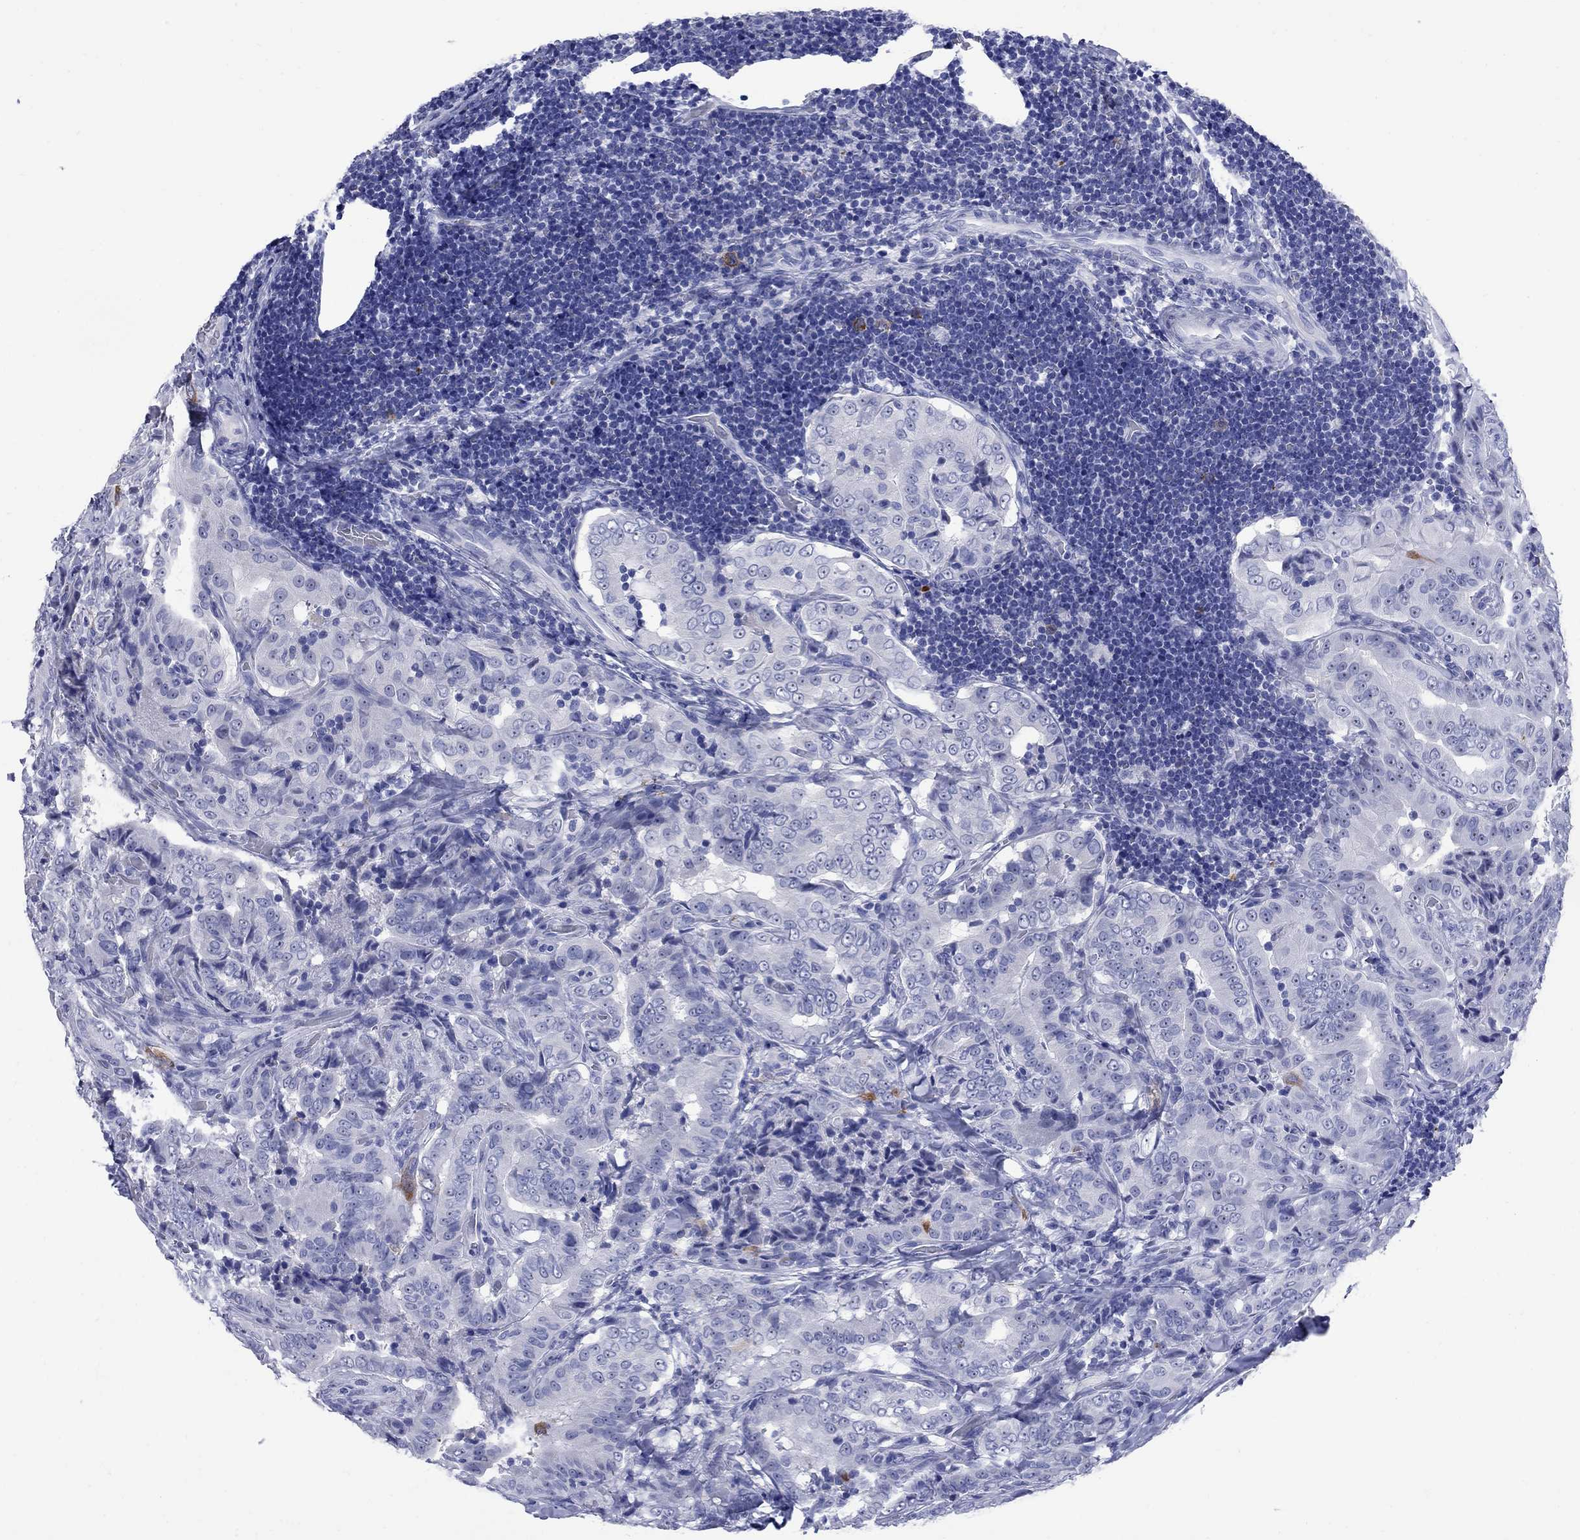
{"staining": {"intensity": "strong", "quantity": "<25%", "location": "cytoplasmic/membranous"}, "tissue": "thyroid cancer", "cell_type": "Tumor cells", "image_type": "cancer", "snomed": [{"axis": "morphology", "description": "Papillary adenocarcinoma, NOS"}, {"axis": "topography", "description": "Thyroid gland"}], "caption": "A brown stain labels strong cytoplasmic/membranous expression of a protein in human thyroid papillary adenocarcinoma tumor cells.", "gene": "TACC3", "patient": {"sex": "male", "age": 61}}